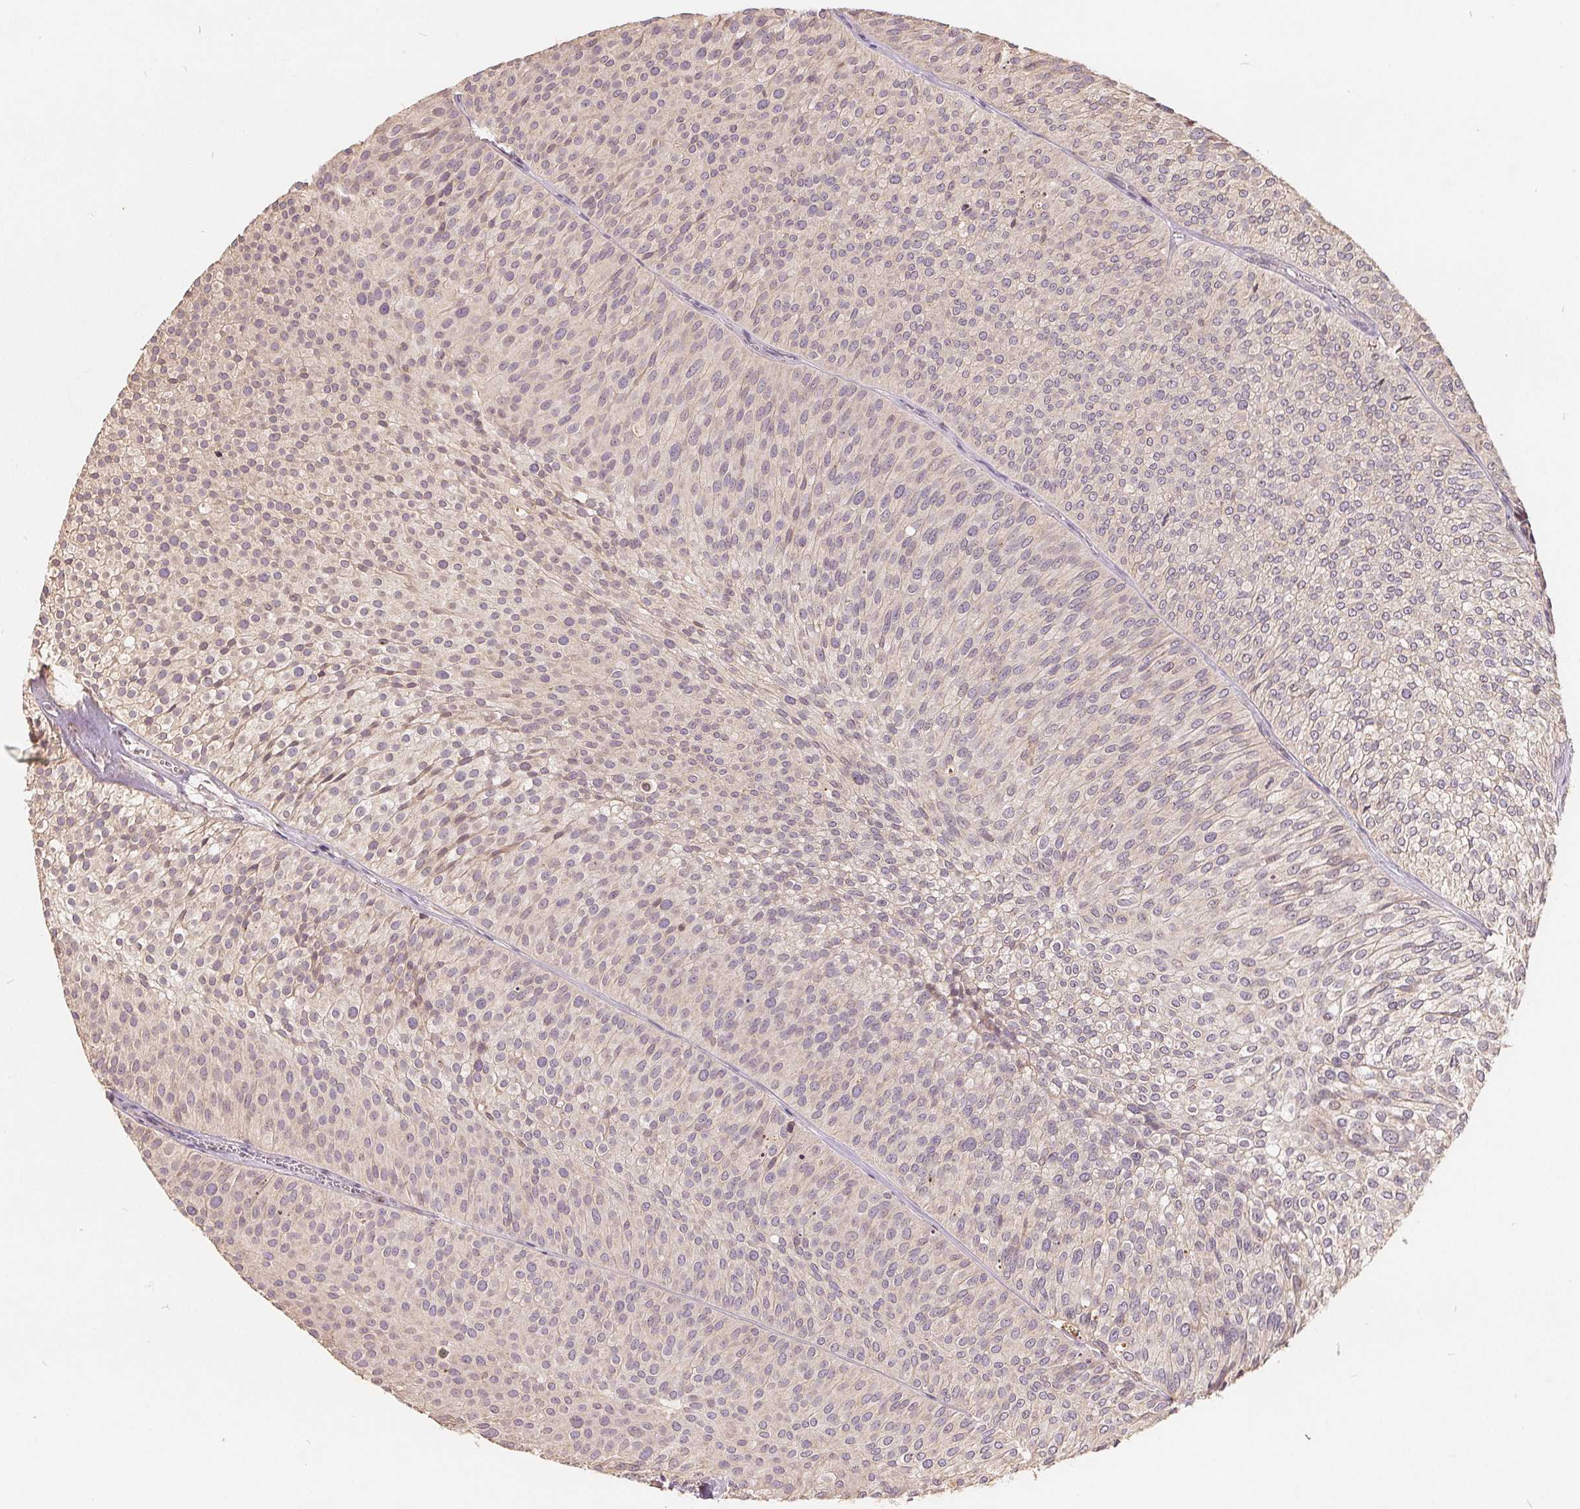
{"staining": {"intensity": "negative", "quantity": "none", "location": "none"}, "tissue": "urothelial cancer", "cell_type": "Tumor cells", "image_type": "cancer", "snomed": [{"axis": "morphology", "description": "Urothelial carcinoma, Low grade"}, {"axis": "topography", "description": "Urinary bladder"}], "caption": "Immunohistochemical staining of urothelial cancer displays no significant expression in tumor cells.", "gene": "CDIPT", "patient": {"sex": "male", "age": 91}}